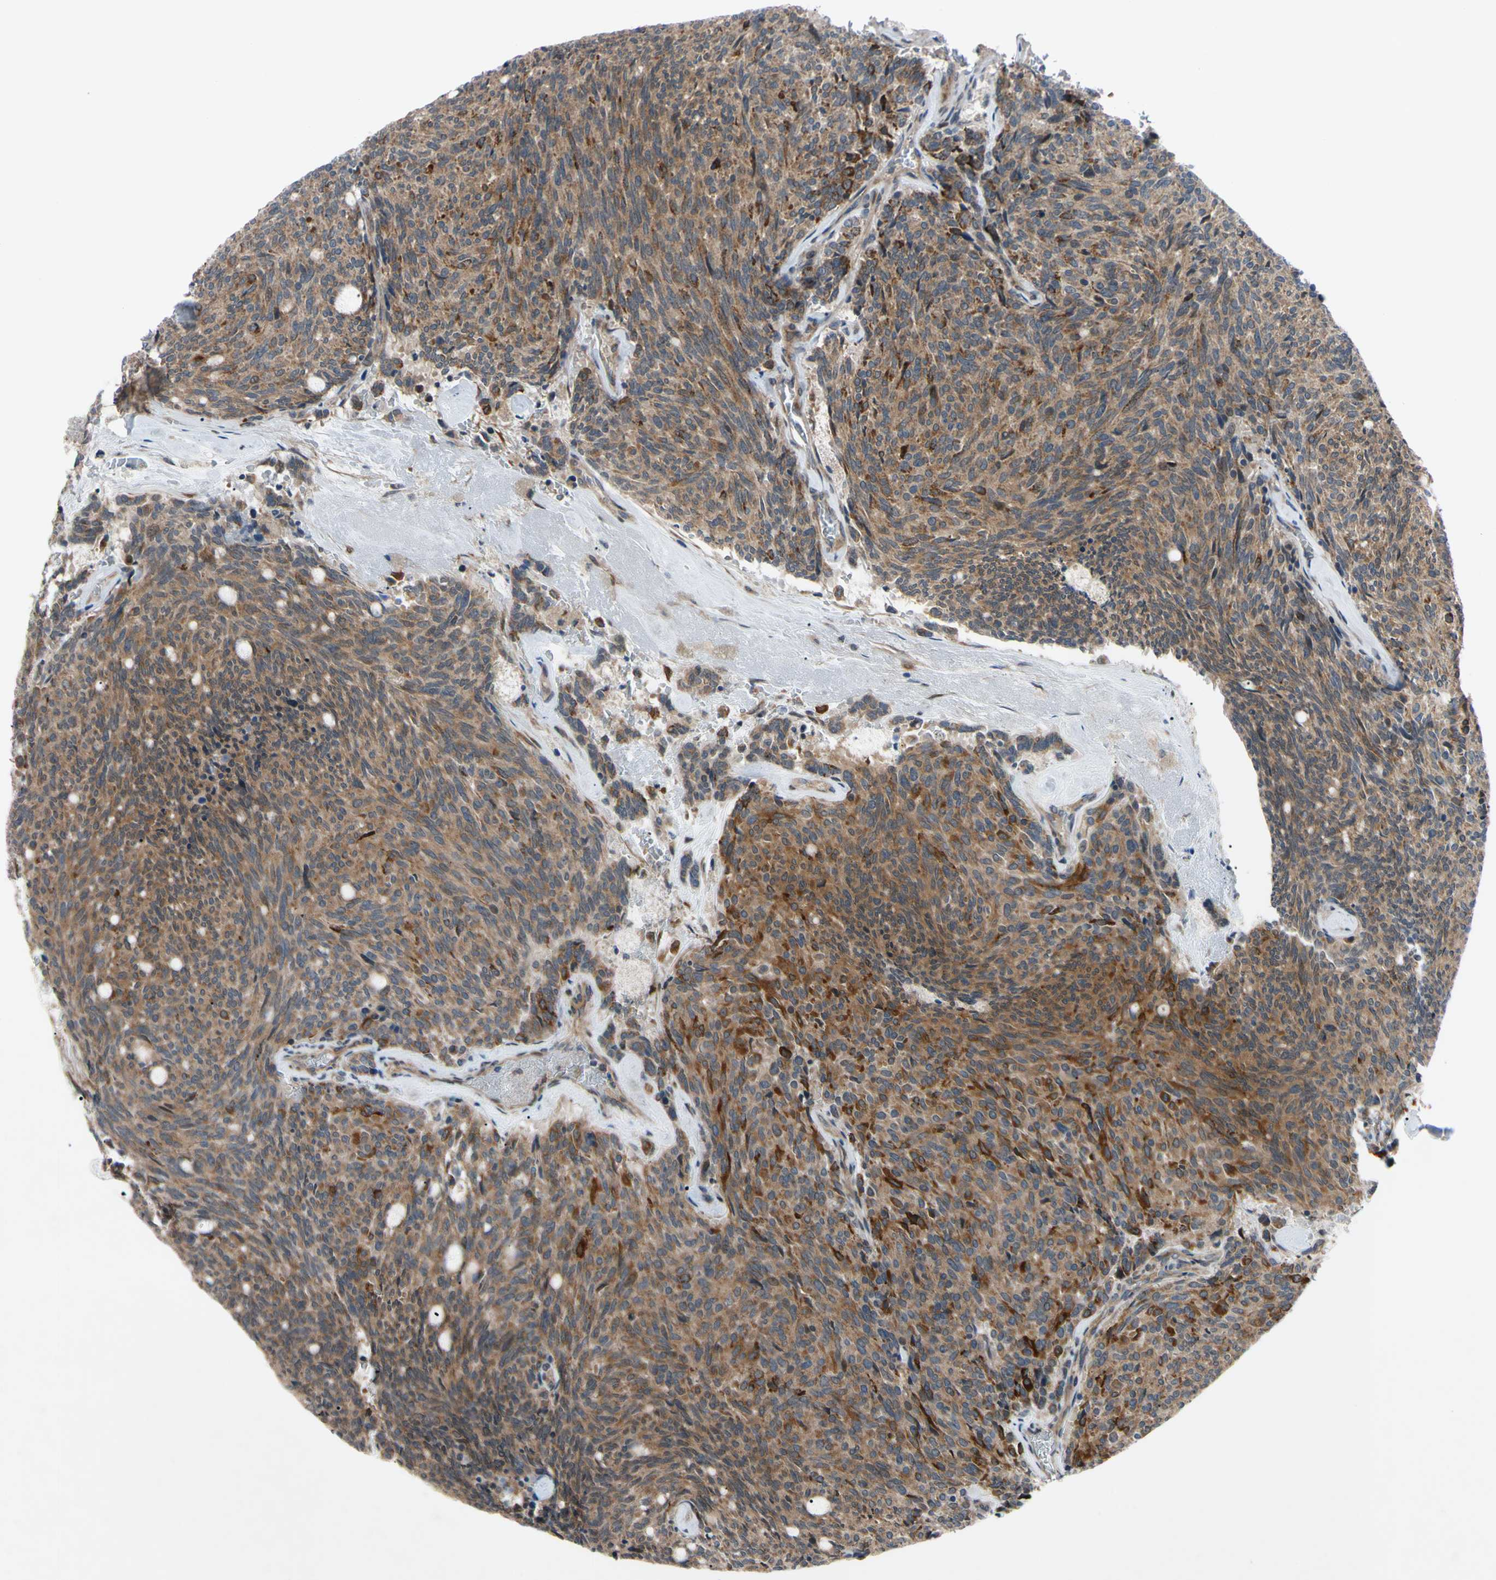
{"staining": {"intensity": "moderate", "quantity": ">75%", "location": "cytoplasmic/membranous"}, "tissue": "carcinoid", "cell_type": "Tumor cells", "image_type": "cancer", "snomed": [{"axis": "morphology", "description": "Carcinoid, malignant, NOS"}, {"axis": "topography", "description": "Pancreas"}], "caption": "Human carcinoid (malignant) stained with a brown dye demonstrates moderate cytoplasmic/membranous positive expression in about >75% of tumor cells.", "gene": "SVIL", "patient": {"sex": "female", "age": 54}}